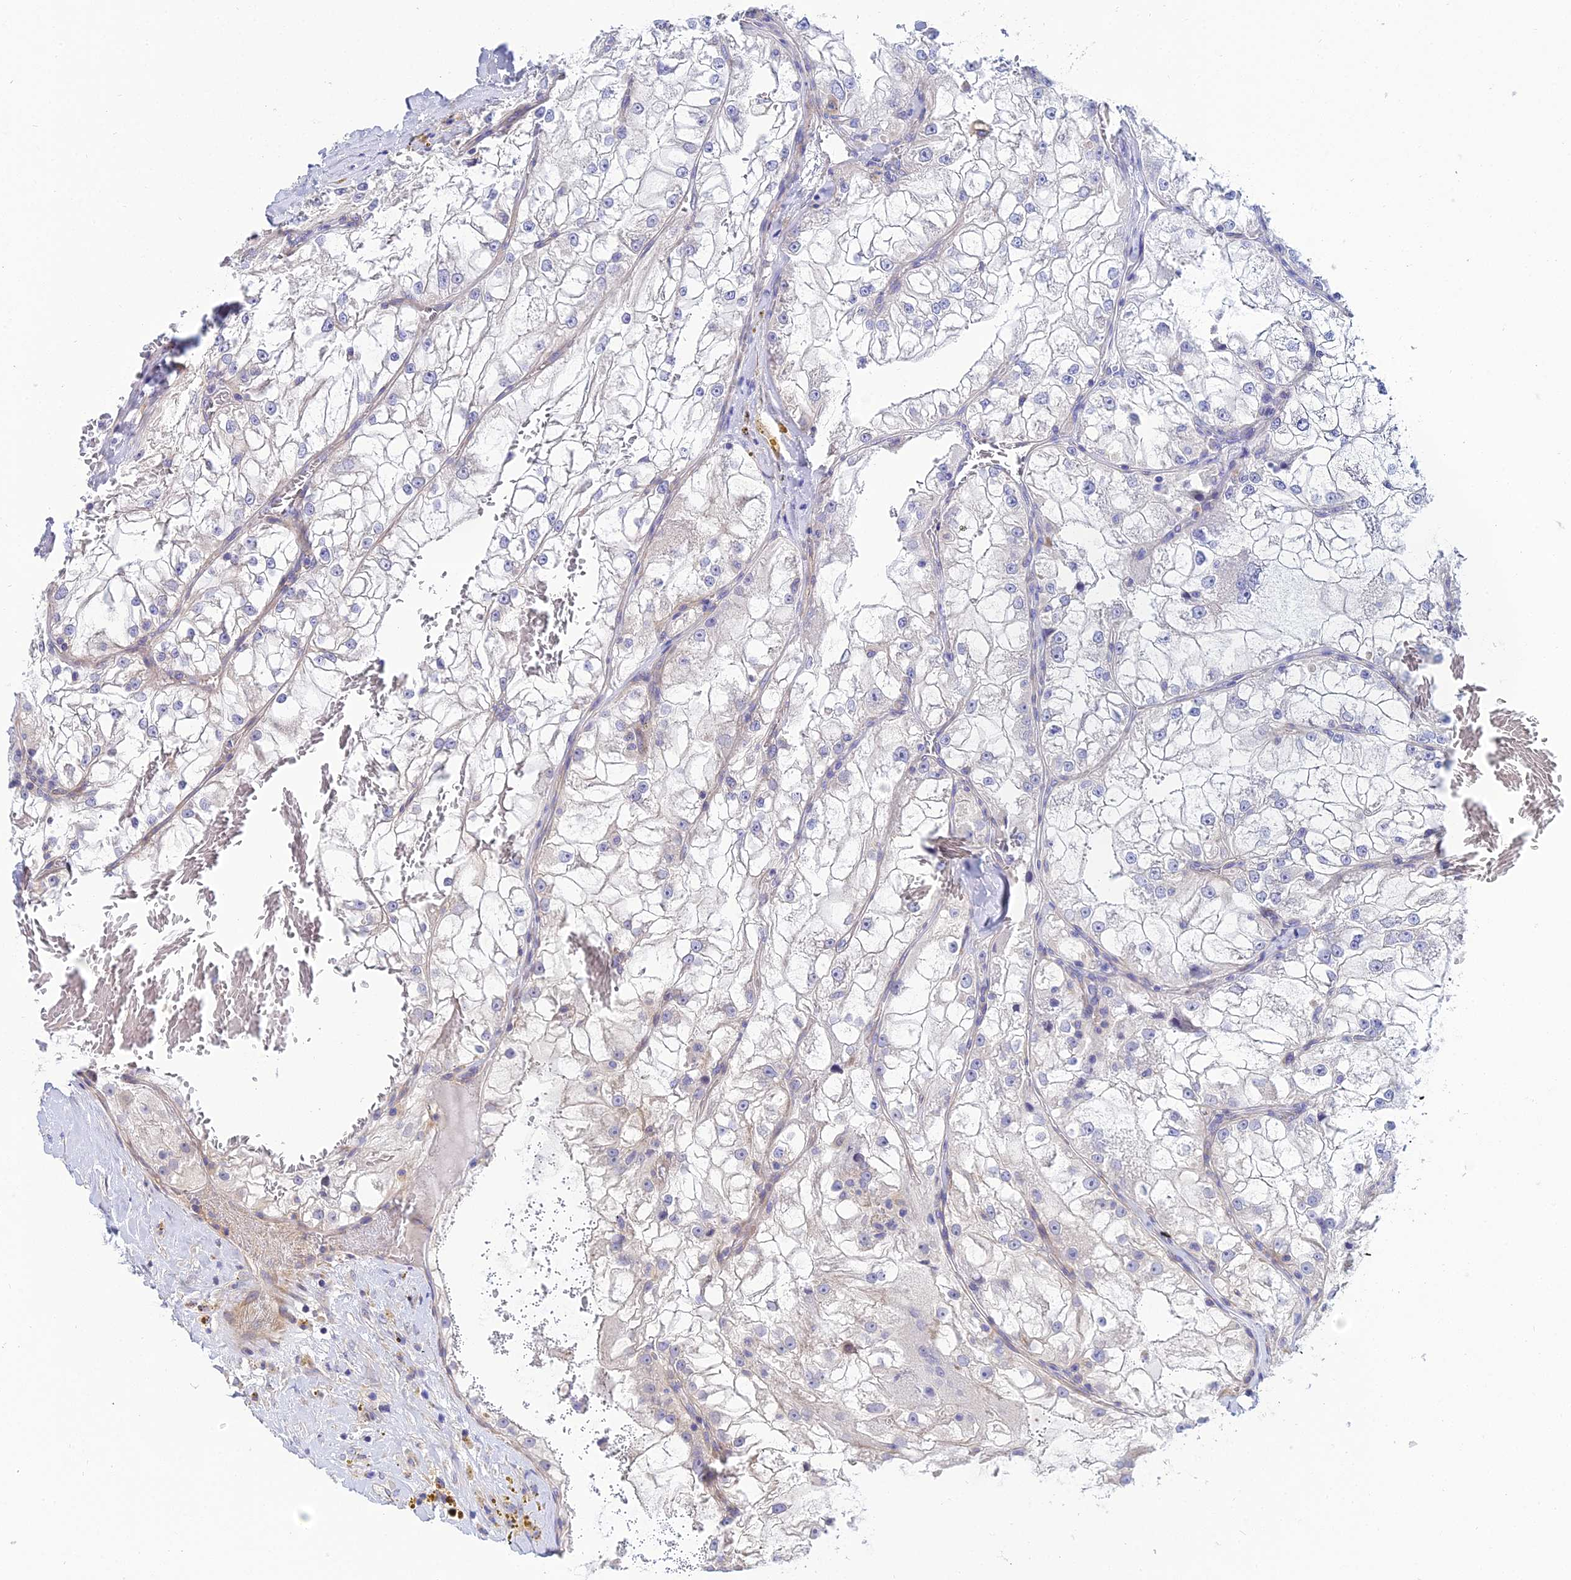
{"staining": {"intensity": "negative", "quantity": "none", "location": "none"}, "tissue": "renal cancer", "cell_type": "Tumor cells", "image_type": "cancer", "snomed": [{"axis": "morphology", "description": "Adenocarcinoma, NOS"}, {"axis": "topography", "description": "Kidney"}], "caption": "There is no significant staining in tumor cells of renal adenocarcinoma.", "gene": "APOBEC3H", "patient": {"sex": "female", "age": 72}}